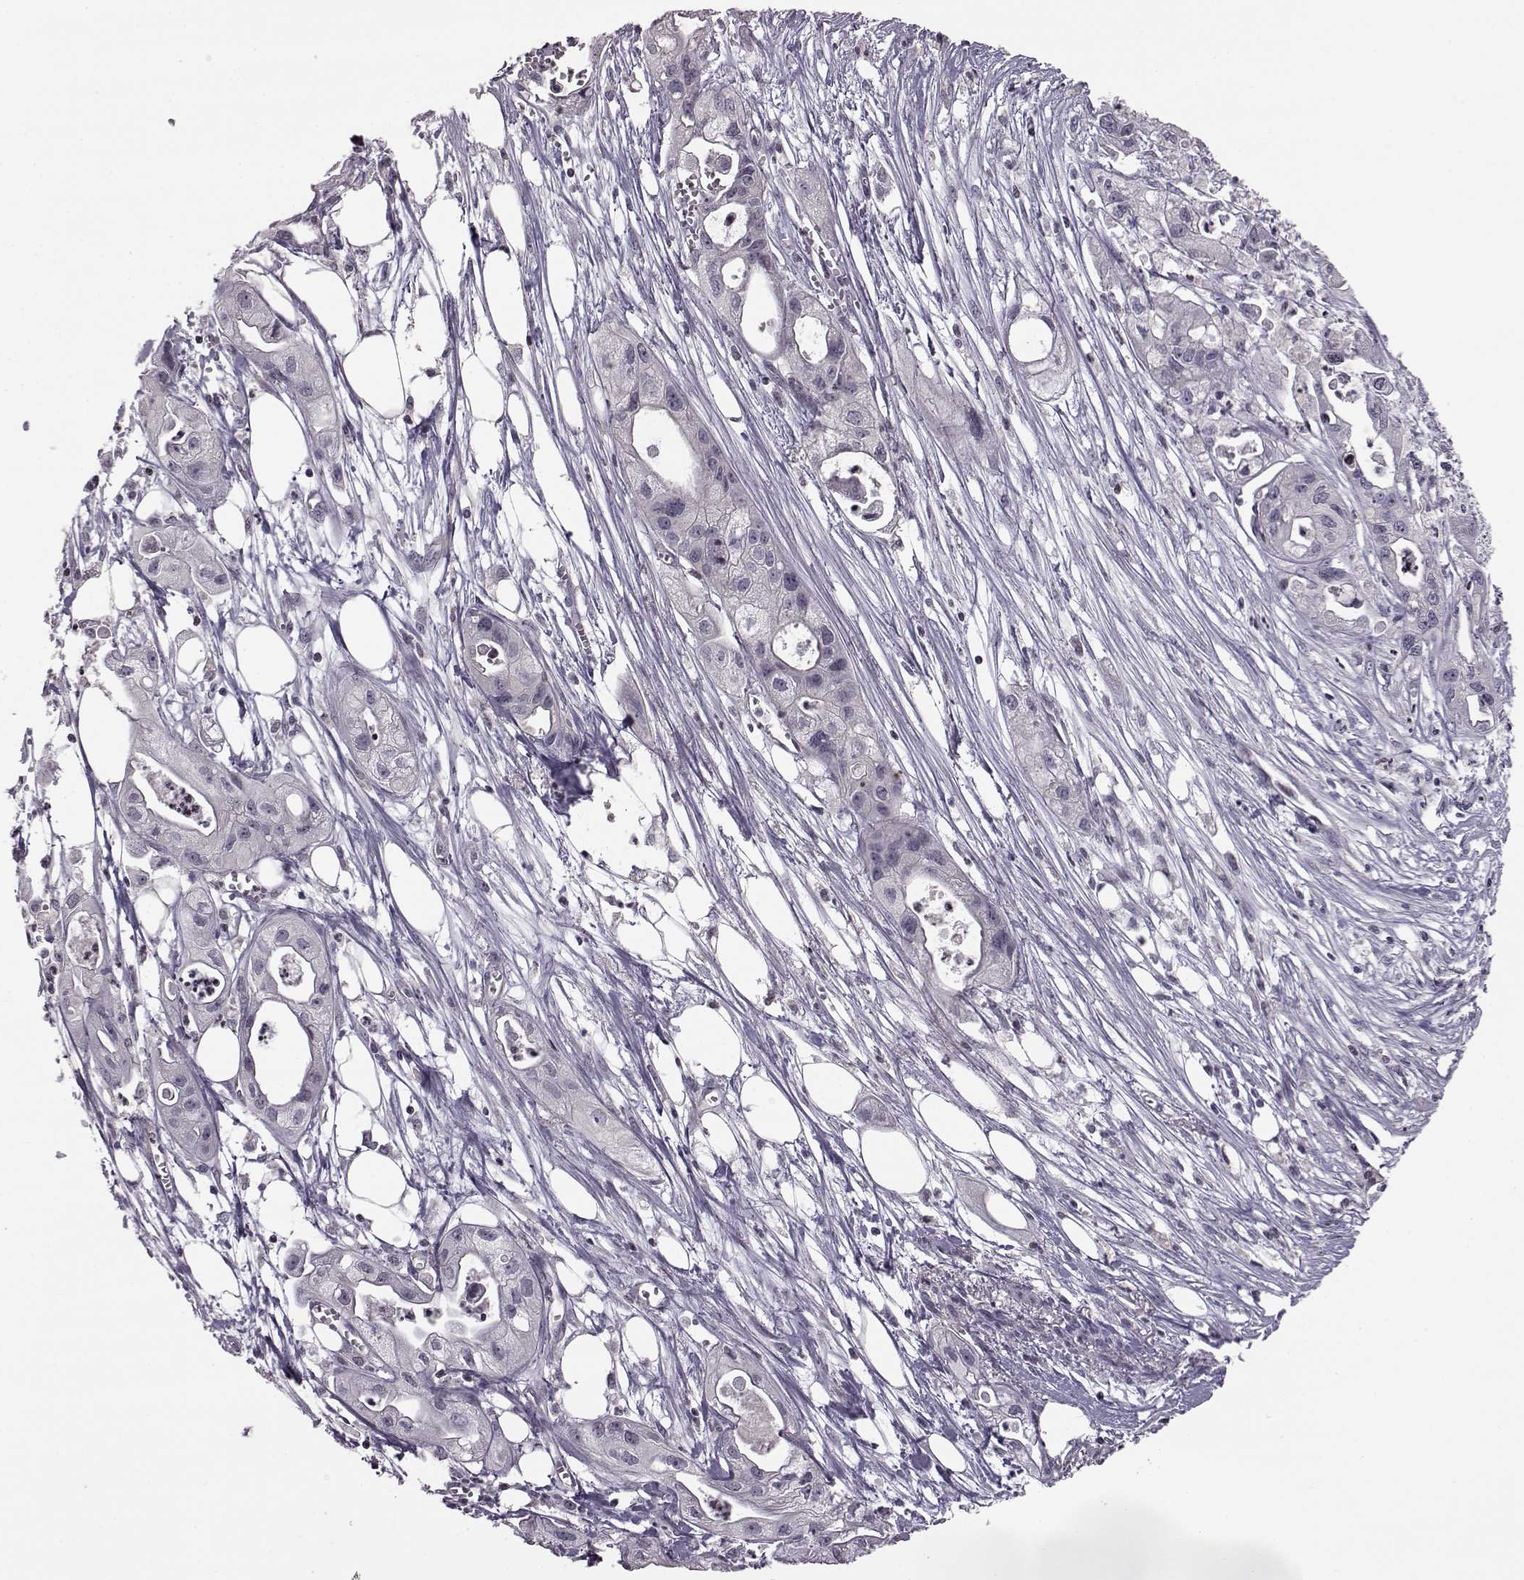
{"staining": {"intensity": "negative", "quantity": "none", "location": "none"}, "tissue": "pancreatic cancer", "cell_type": "Tumor cells", "image_type": "cancer", "snomed": [{"axis": "morphology", "description": "Adenocarcinoma, NOS"}, {"axis": "topography", "description": "Pancreas"}], "caption": "Tumor cells show no significant staining in pancreatic cancer (adenocarcinoma). (Brightfield microscopy of DAB IHC at high magnification).", "gene": "GAL", "patient": {"sex": "male", "age": 70}}